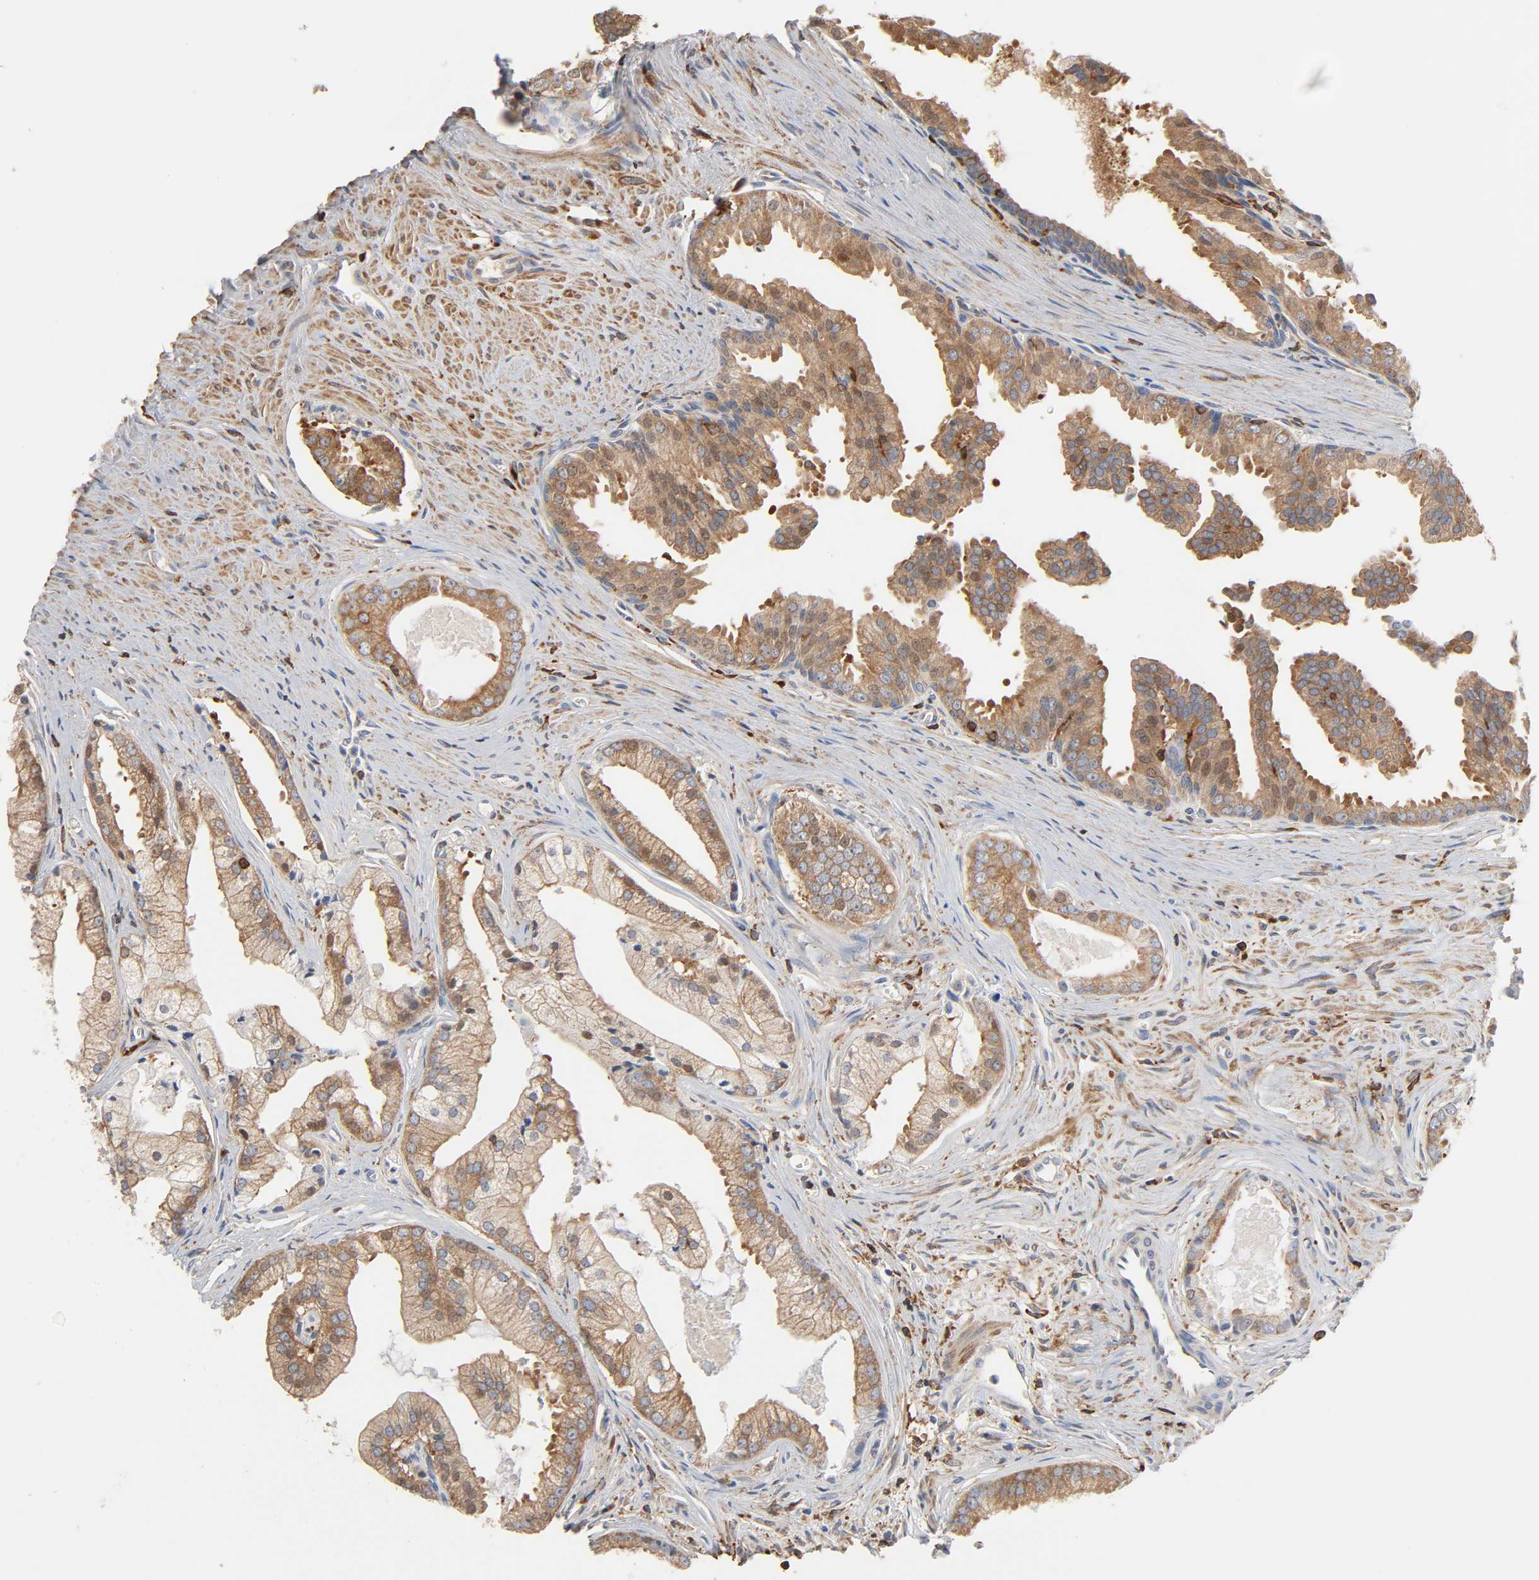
{"staining": {"intensity": "moderate", "quantity": ">75%", "location": "cytoplasmic/membranous,nuclear"}, "tissue": "prostate cancer", "cell_type": "Tumor cells", "image_type": "cancer", "snomed": [{"axis": "morphology", "description": "Adenocarcinoma, High grade"}, {"axis": "topography", "description": "Prostate"}], "caption": "A medium amount of moderate cytoplasmic/membranous and nuclear staining is seen in approximately >75% of tumor cells in prostate cancer tissue.", "gene": "BIN1", "patient": {"sex": "male", "age": 67}}